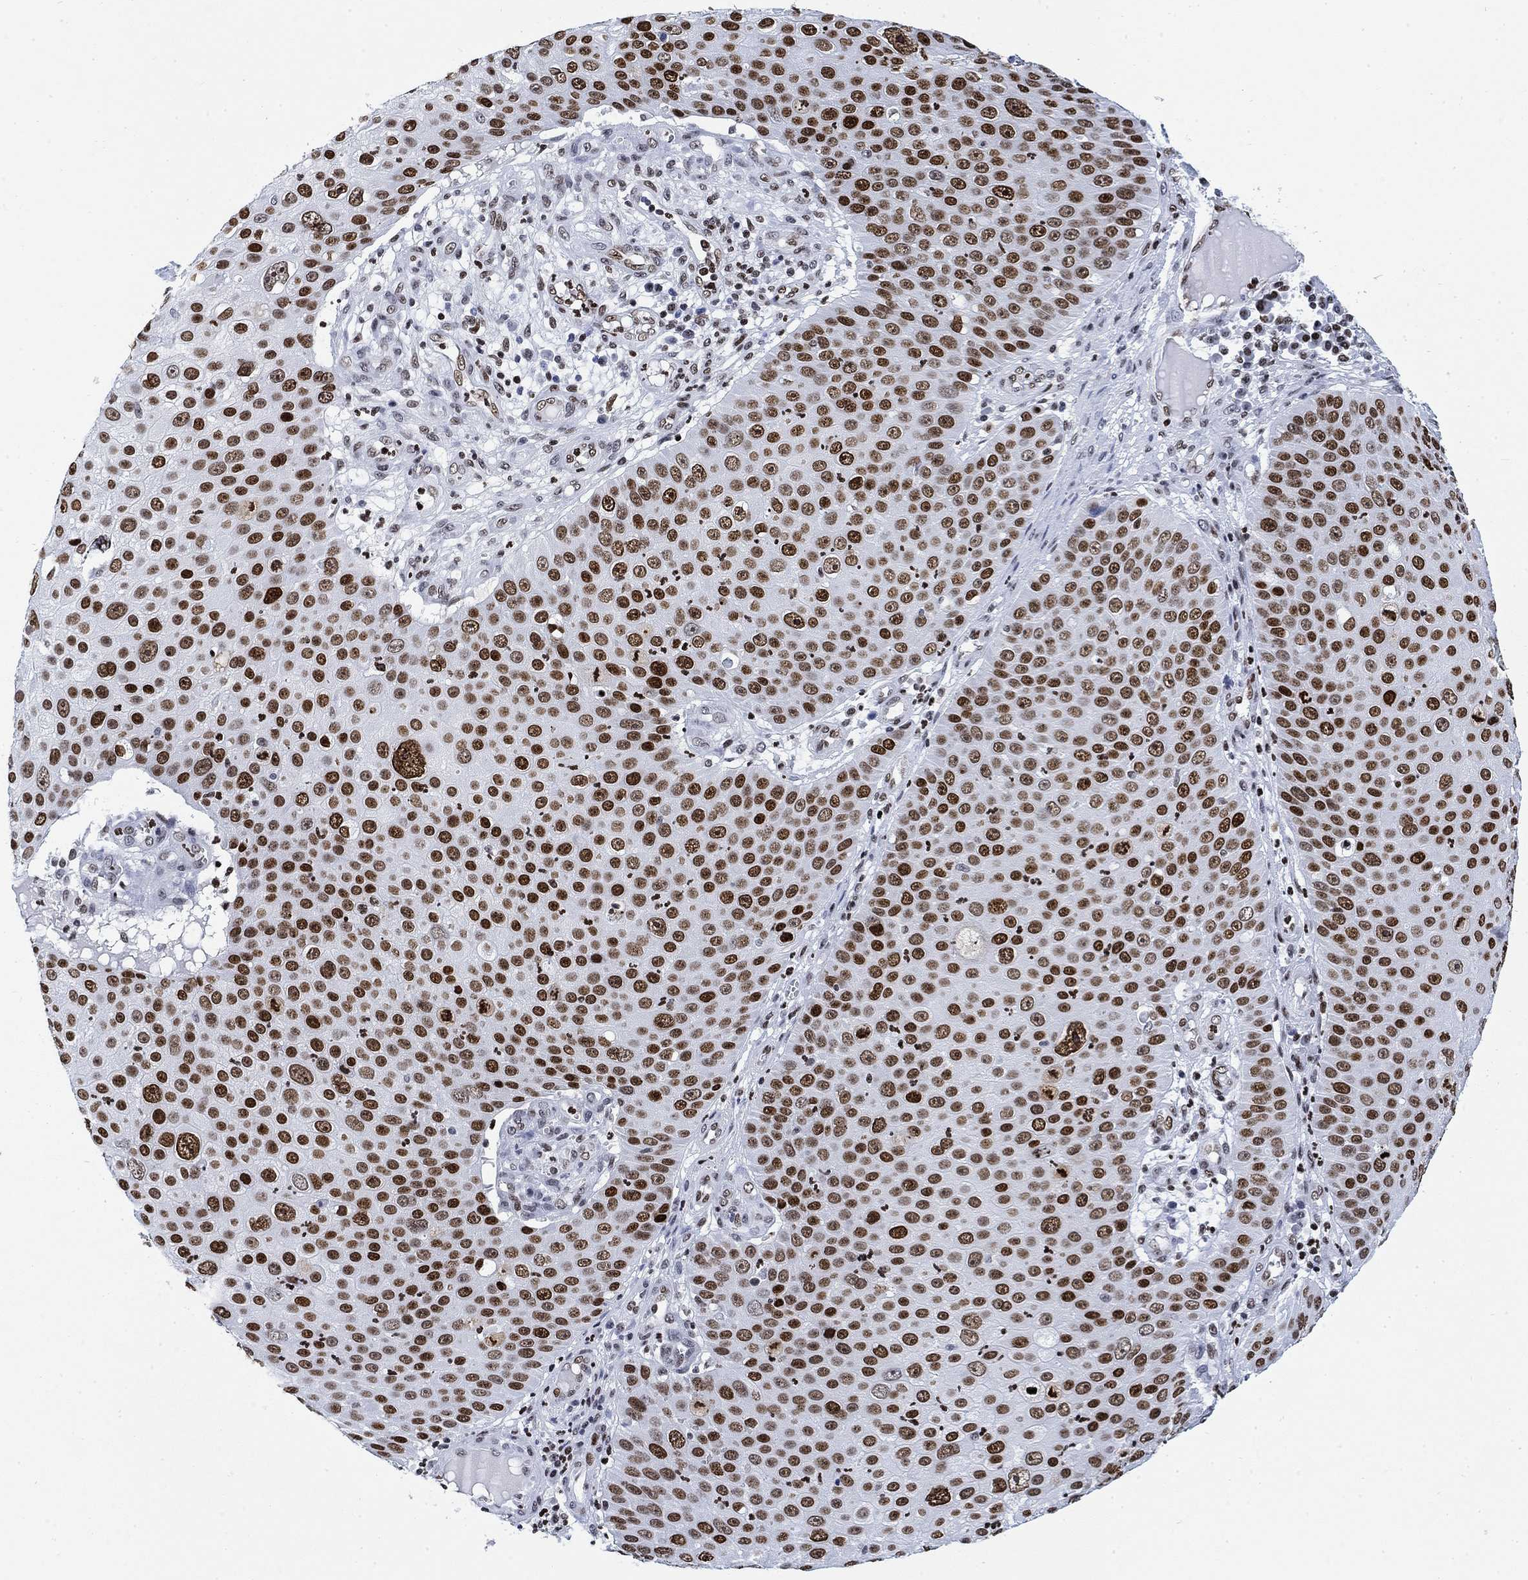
{"staining": {"intensity": "strong", "quantity": ">75%", "location": "nuclear"}, "tissue": "skin cancer", "cell_type": "Tumor cells", "image_type": "cancer", "snomed": [{"axis": "morphology", "description": "Squamous cell carcinoma, NOS"}, {"axis": "topography", "description": "Skin"}], "caption": "Human skin cancer stained with a brown dye exhibits strong nuclear positive staining in approximately >75% of tumor cells.", "gene": "H1-10", "patient": {"sex": "male", "age": 71}}